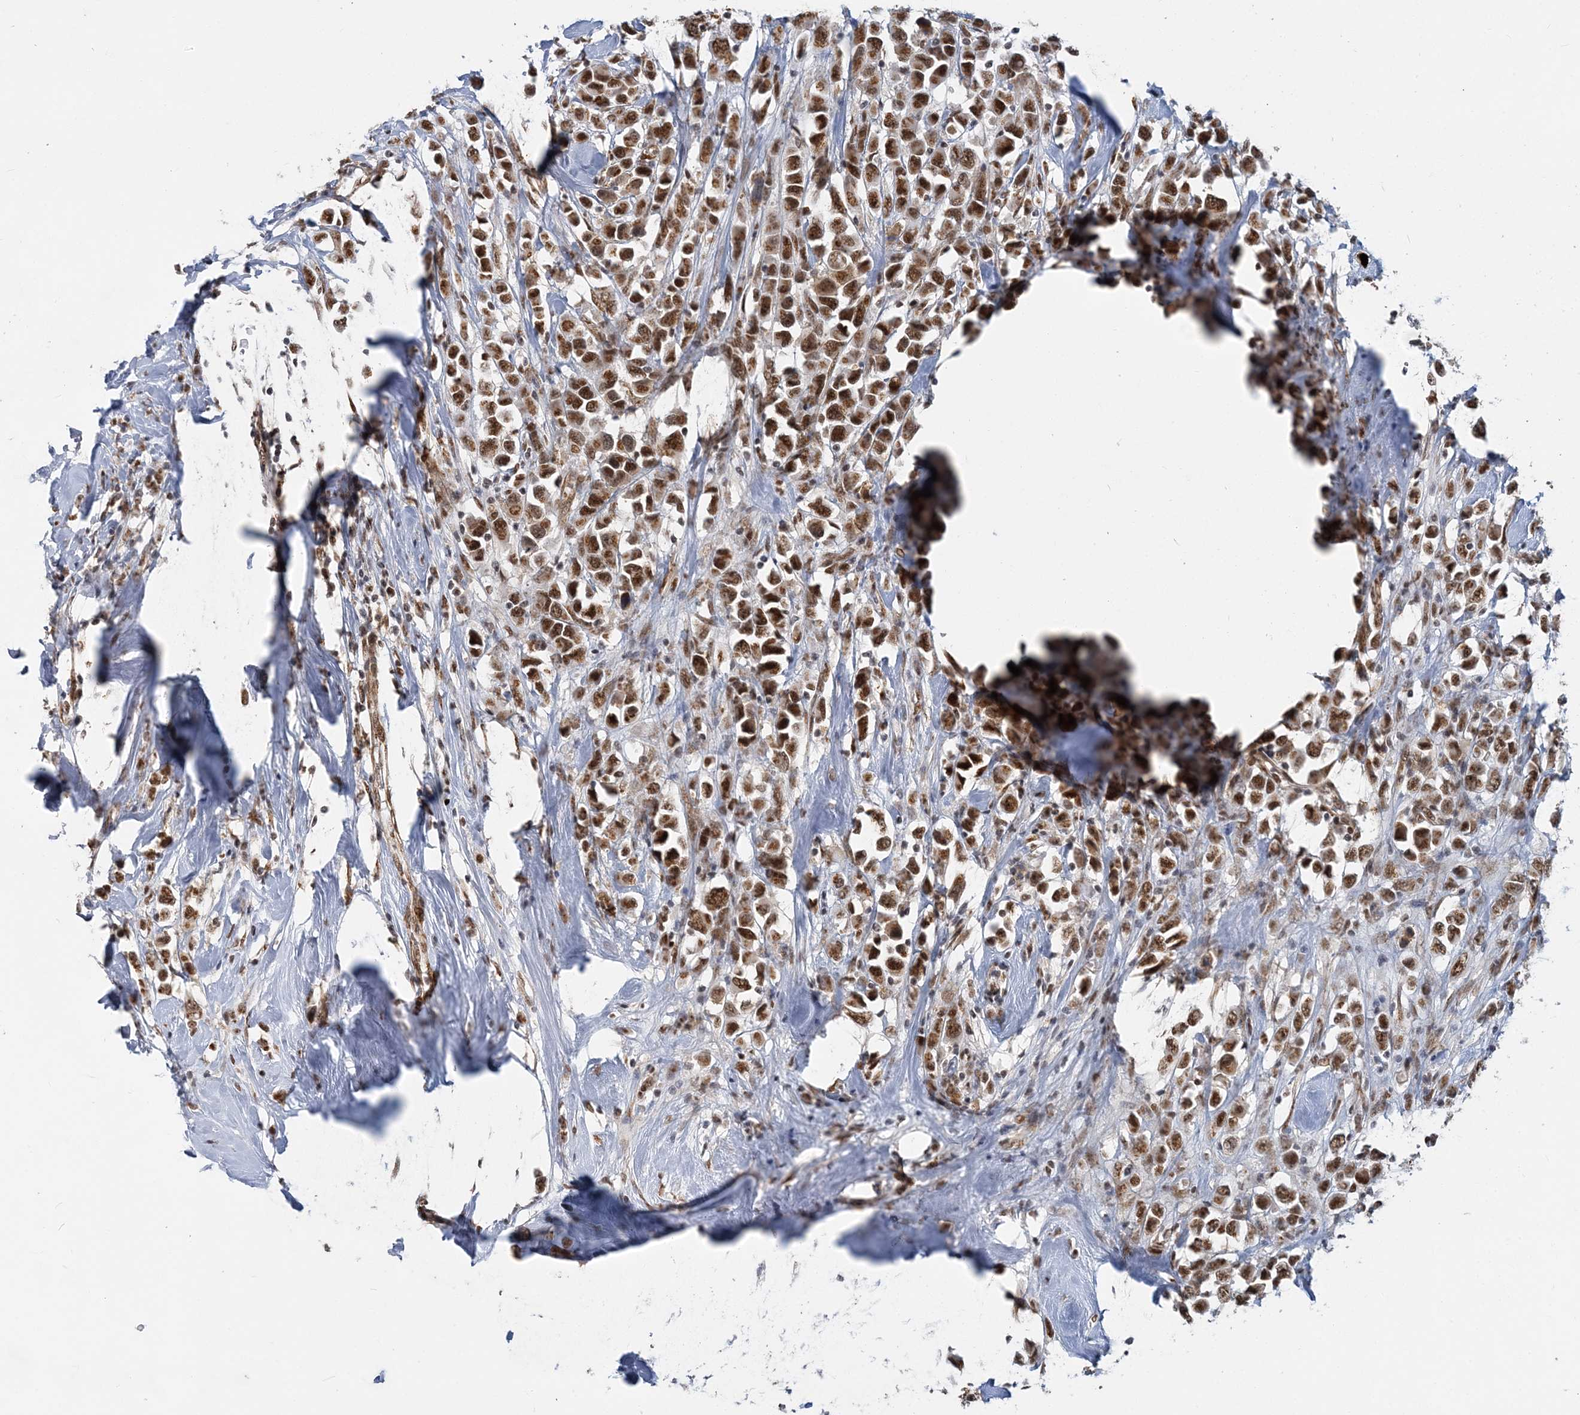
{"staining": {"intensity": "moderate", "quantity": ">75%", "location": "cytoplasmic/membranous,nuclear"}, "tissue": "breast cancer", "cell_type": "Tumor cells", "image_type": "cancer", "snomed": [{"axis": "morphology", "description": "Duct carcinoma"}, {"axis": "topography", "description": "Breast"}], "caption": "Tumor cells demonstrate moderate cytoplasmic/membranous and nuclear expression in approximately >75% of cells in breast cancer.", "gene": "PLRG1", "patient": {"sex": "female", "age": 61}}